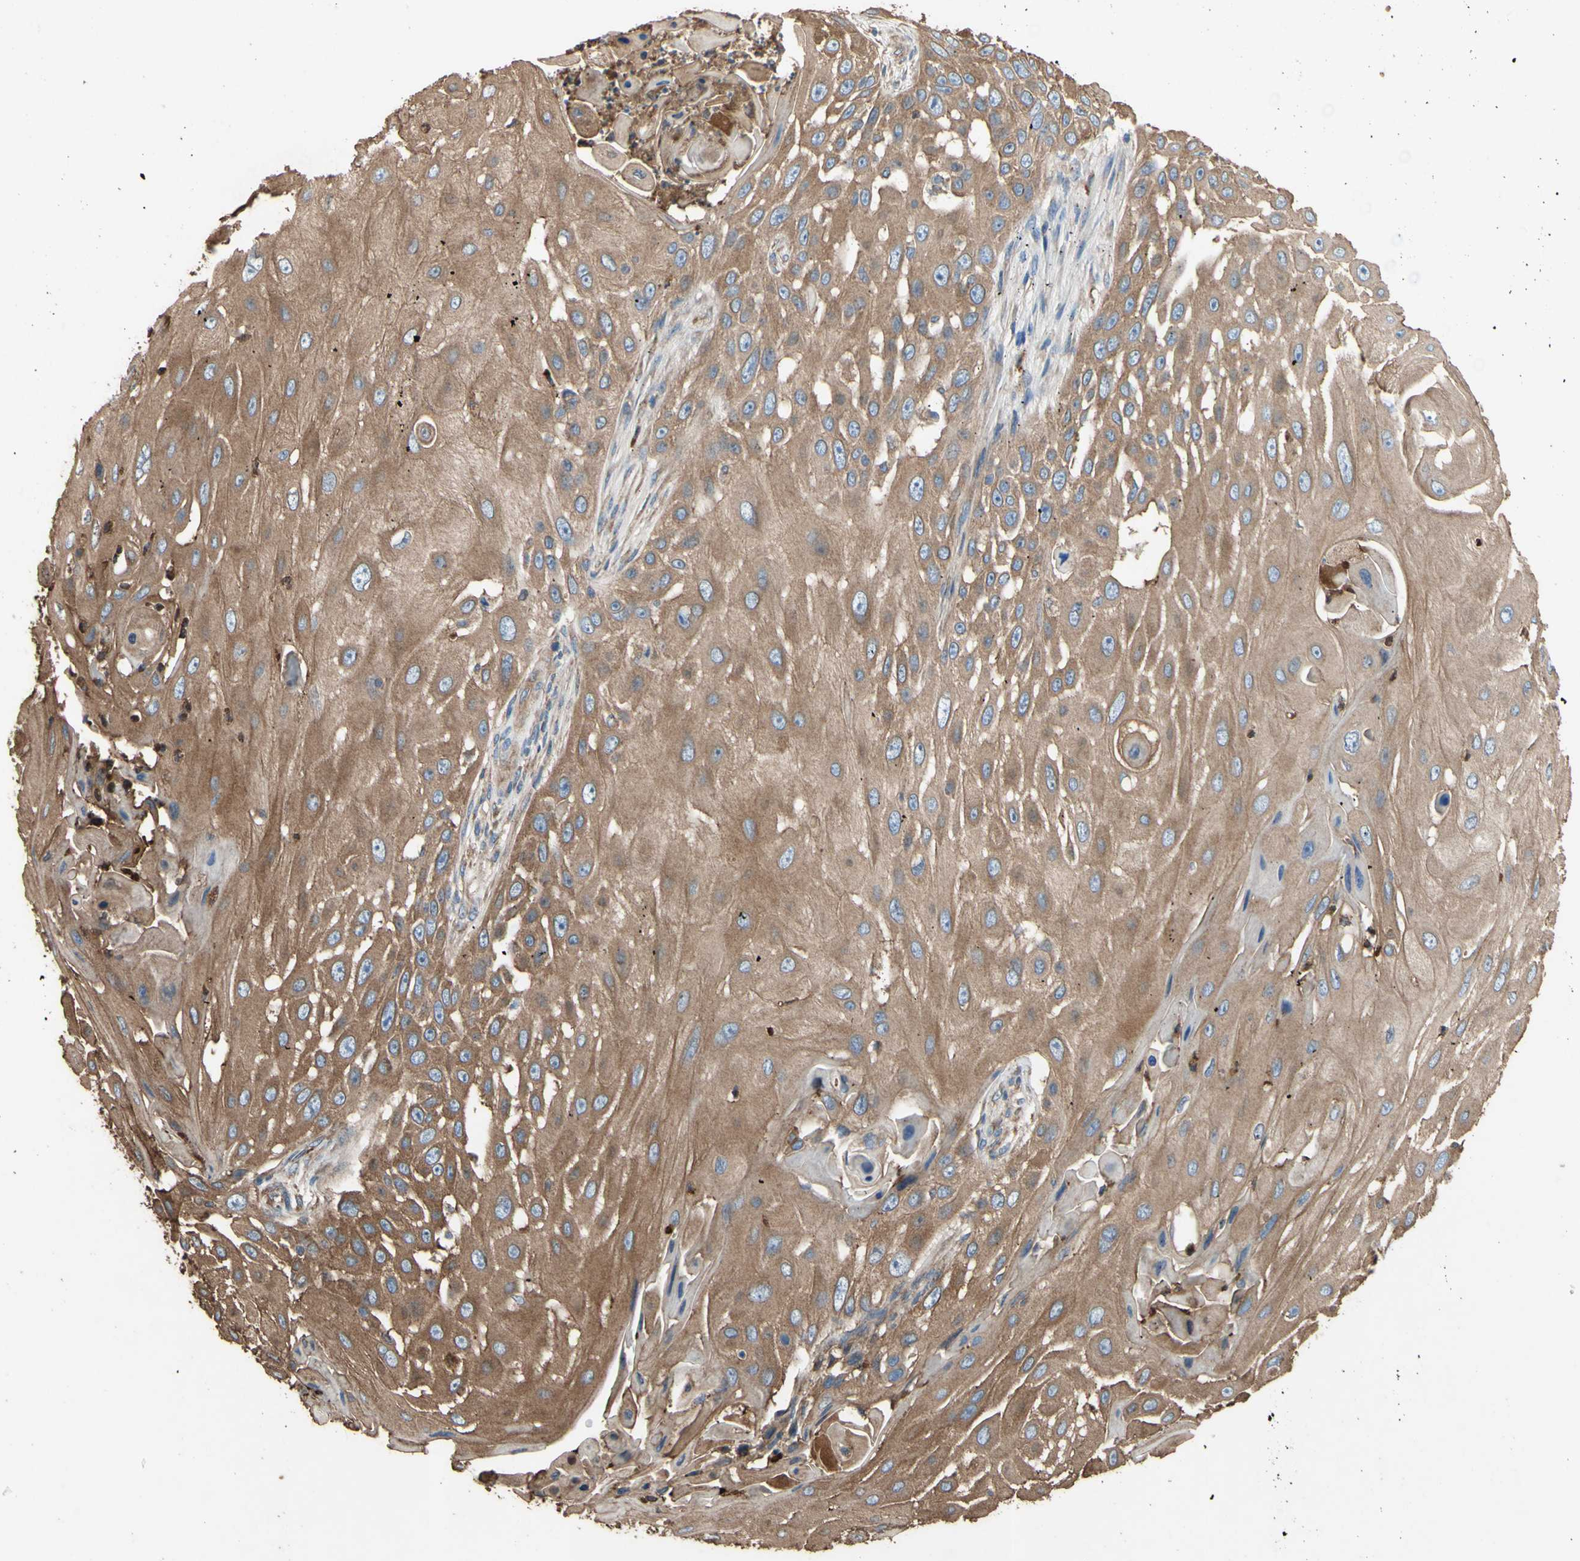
{"staining": {"intensity": "strong", "quantity": ">75%", "location": "cytoplasmic/membranous"}, "tissue": "skin cancer", "cell_type": "Tumor cells", "image_type": "cancer", "snomed": [{"axis": "morphology", "description": "Squamous cell carcinoma, NOS"}, {"axis": "topography", "description": "Skin"}], "caption": "Protein staining of squamous cell carcinoma (skin) tissue reveals strong cytoplasmic/membranous positivity in approximately >75% of tumor cells.", "gene": "CTTN", "patient": {"sex": "female", "age": 44}}